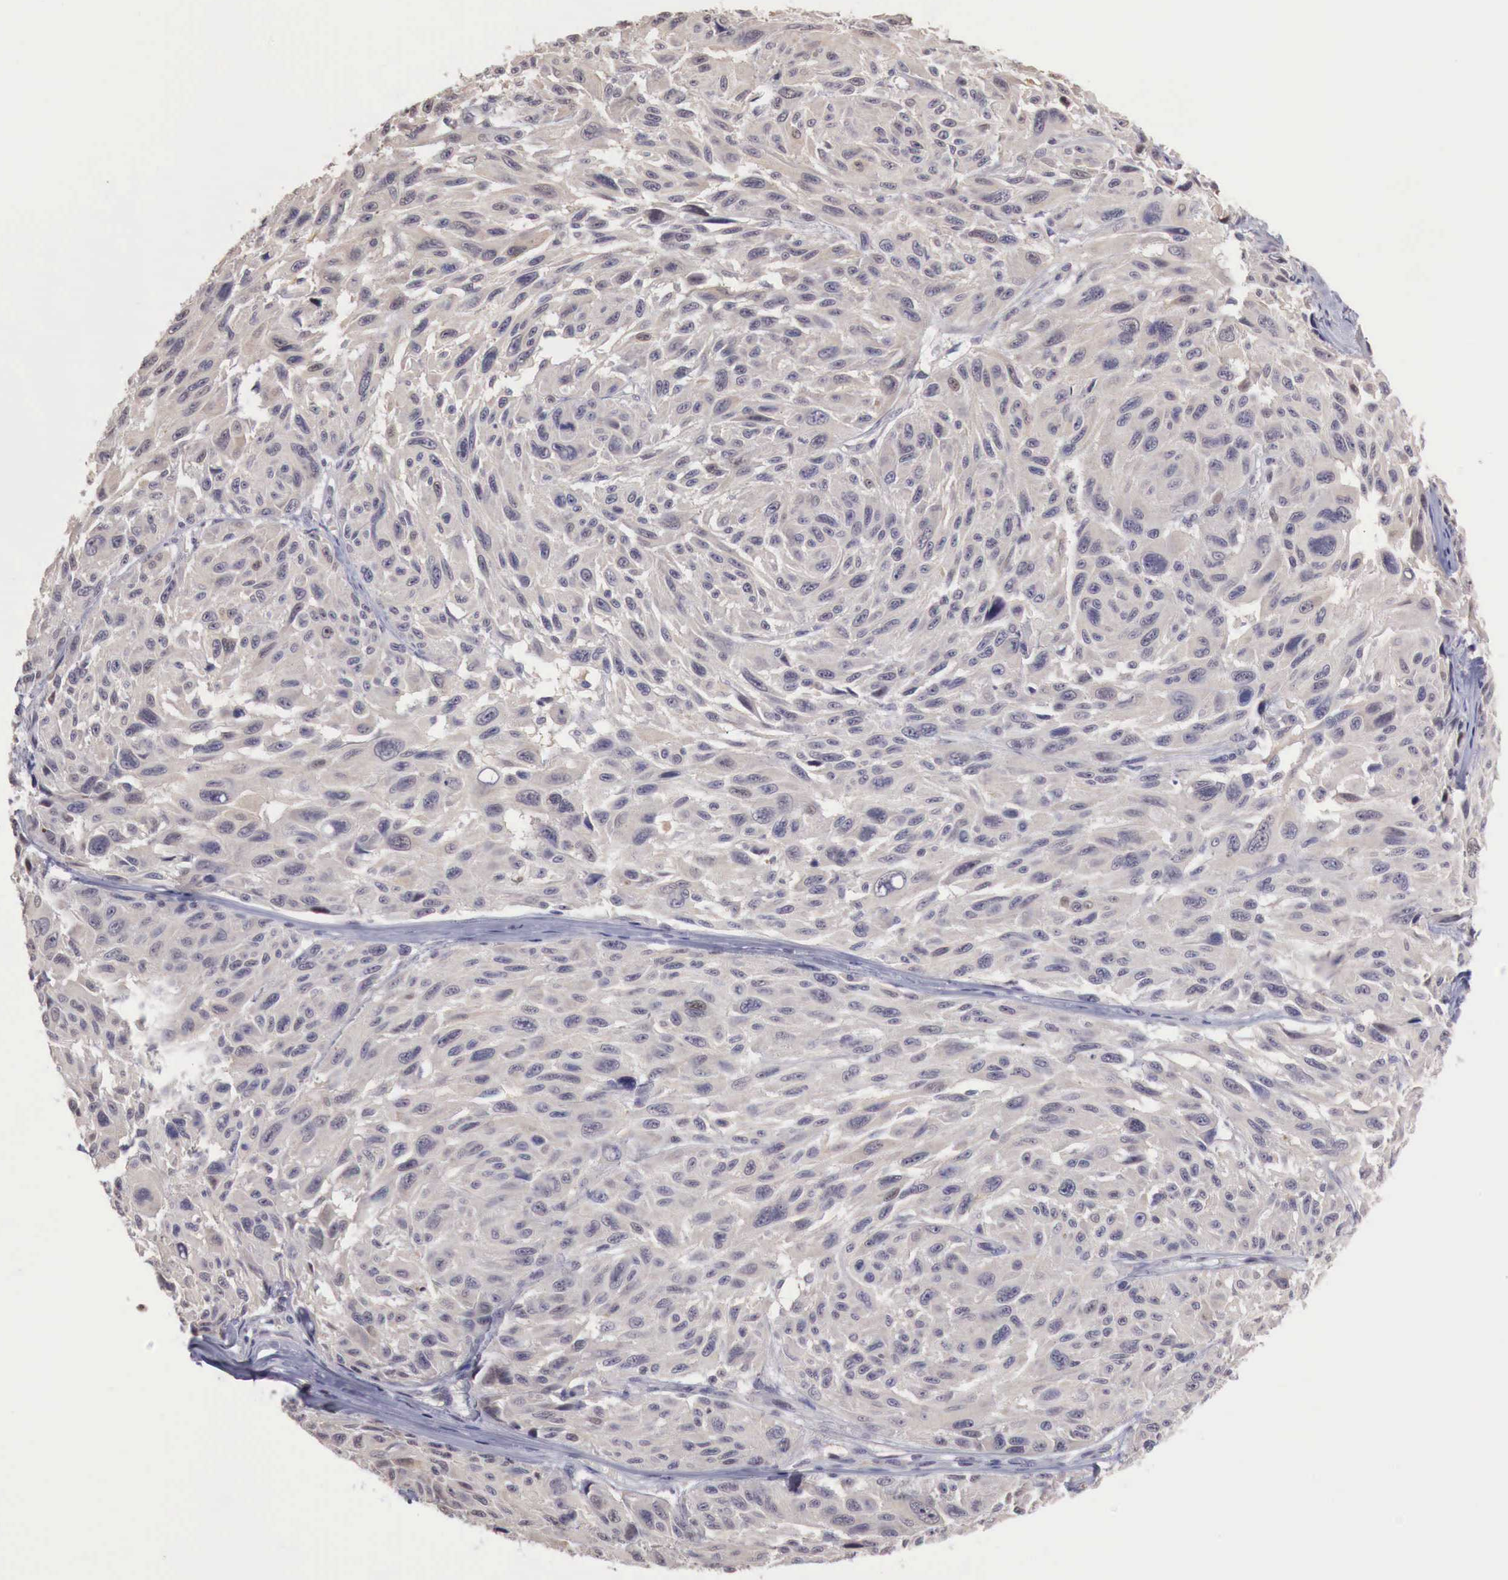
{"staining": {"intensity": "weak", "quantity": "<25%", "location": "cytoplasmic/membranous"}, "tissue": "melanoma", "cell_type": "Tumor cells", "image_type": "cancer", "snomed": [{"axis": "morphology", "description": "Malignant melanoma, NOS"}, {"axis": "topography", "description": "Skin"}], "caption": "This is a micrograph of immunohistochemistry staining of malignant melanoma, which shows no expression in tumor cells.", "gene": "TBC1D9", "patient": {"sex": "male", "age": 70}}